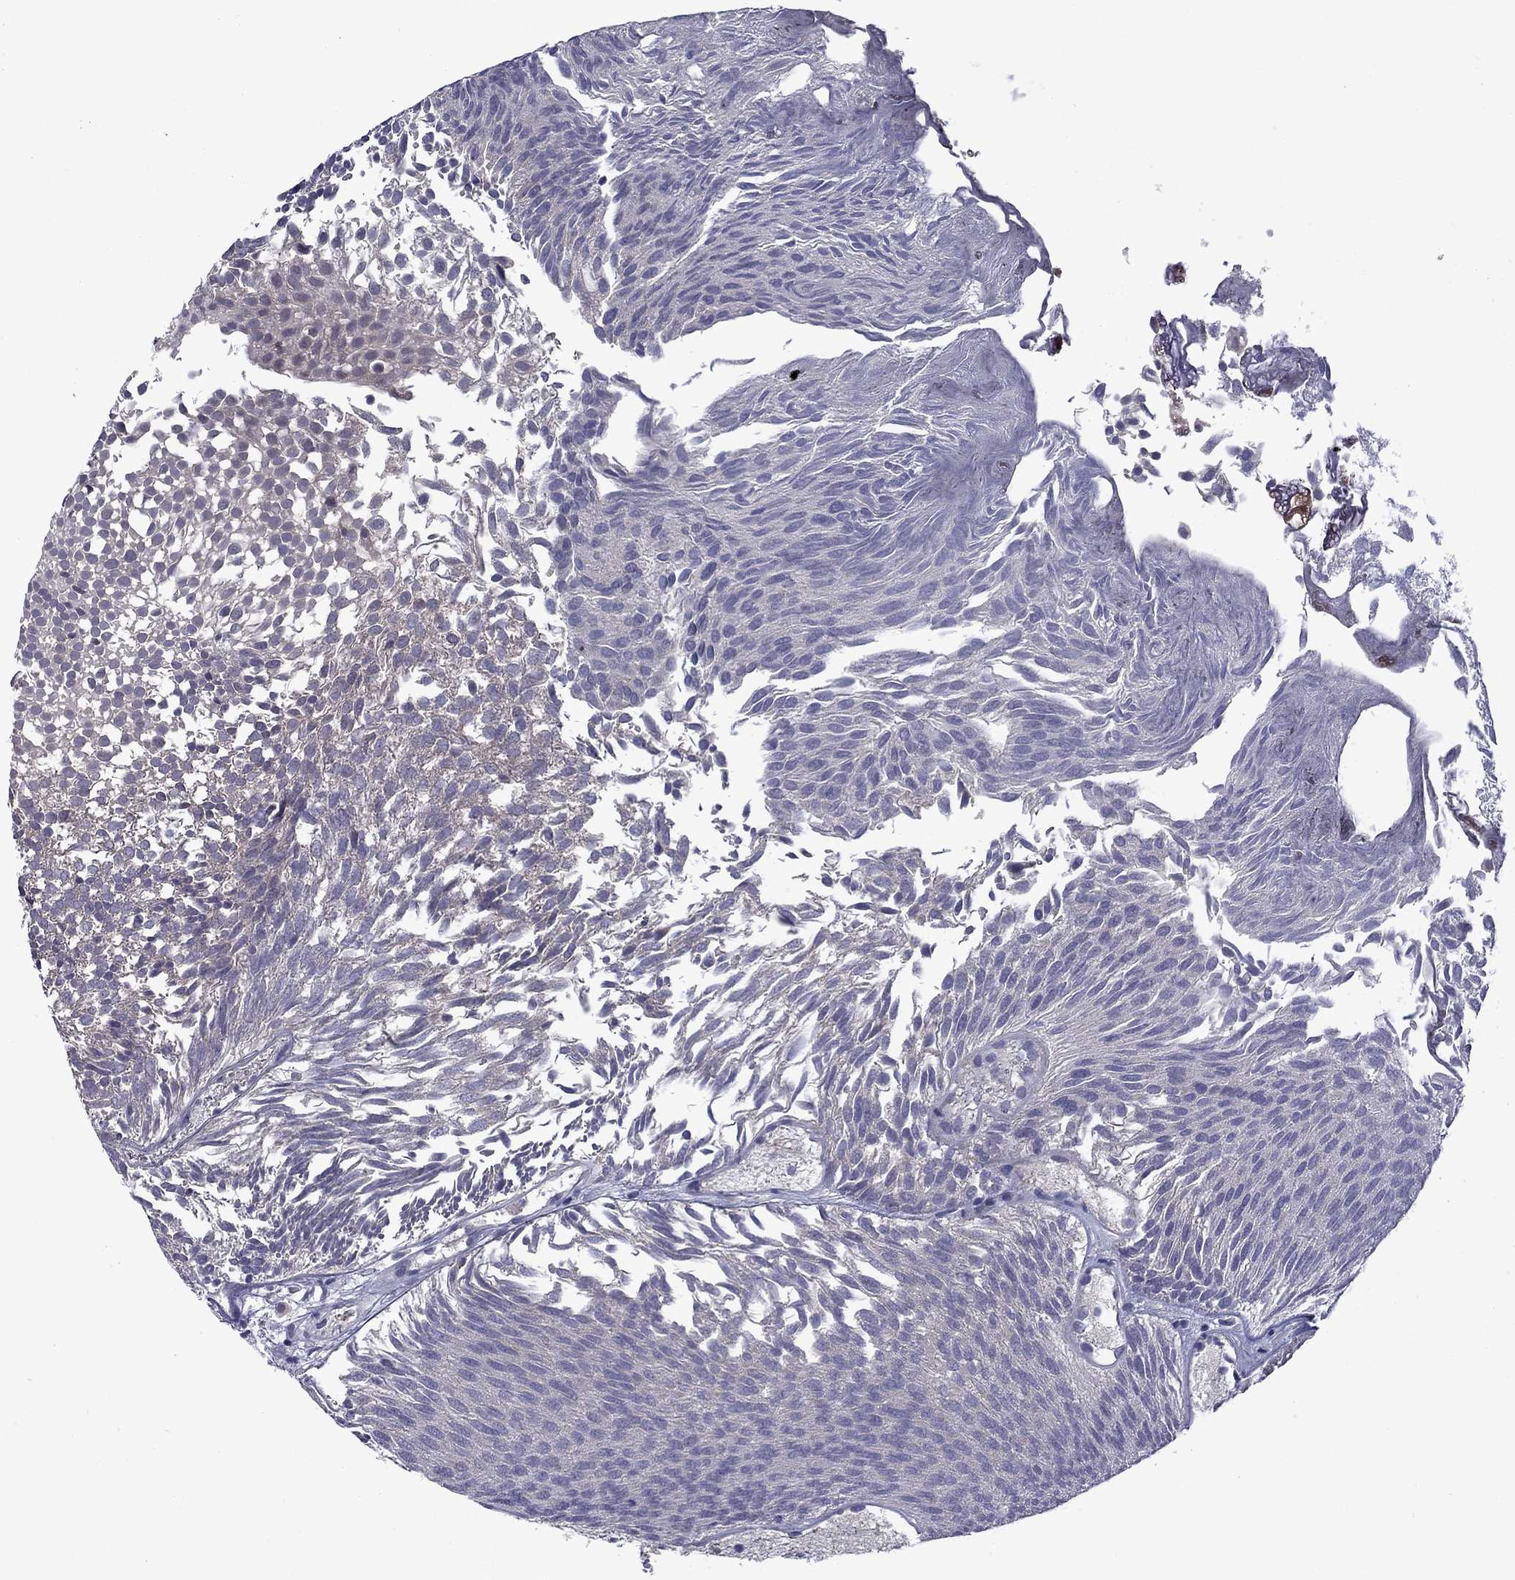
{"staining": {"intensity": "negative", "quantity": "none", "location": "none"}, "tissue": "urothelial cancer", "cell_type": "Tumor cells", "image_type": "cancer", "snomed": [{"axis": "morphology", "description": "Urothelial carcinoma, Low grade"}, {"axis": "topography", "description": "Urinary bladder"}], "caption": "The micrograph exhibits no significant expression in tumor cells of urothelial cancer. (Stains: DAB IHC with hematoxylin counter stain, Microscopy: brightfield microscopy at high magnification).", "gene": "SNTA1", "patient": {"sex": "male", "age": 52}}